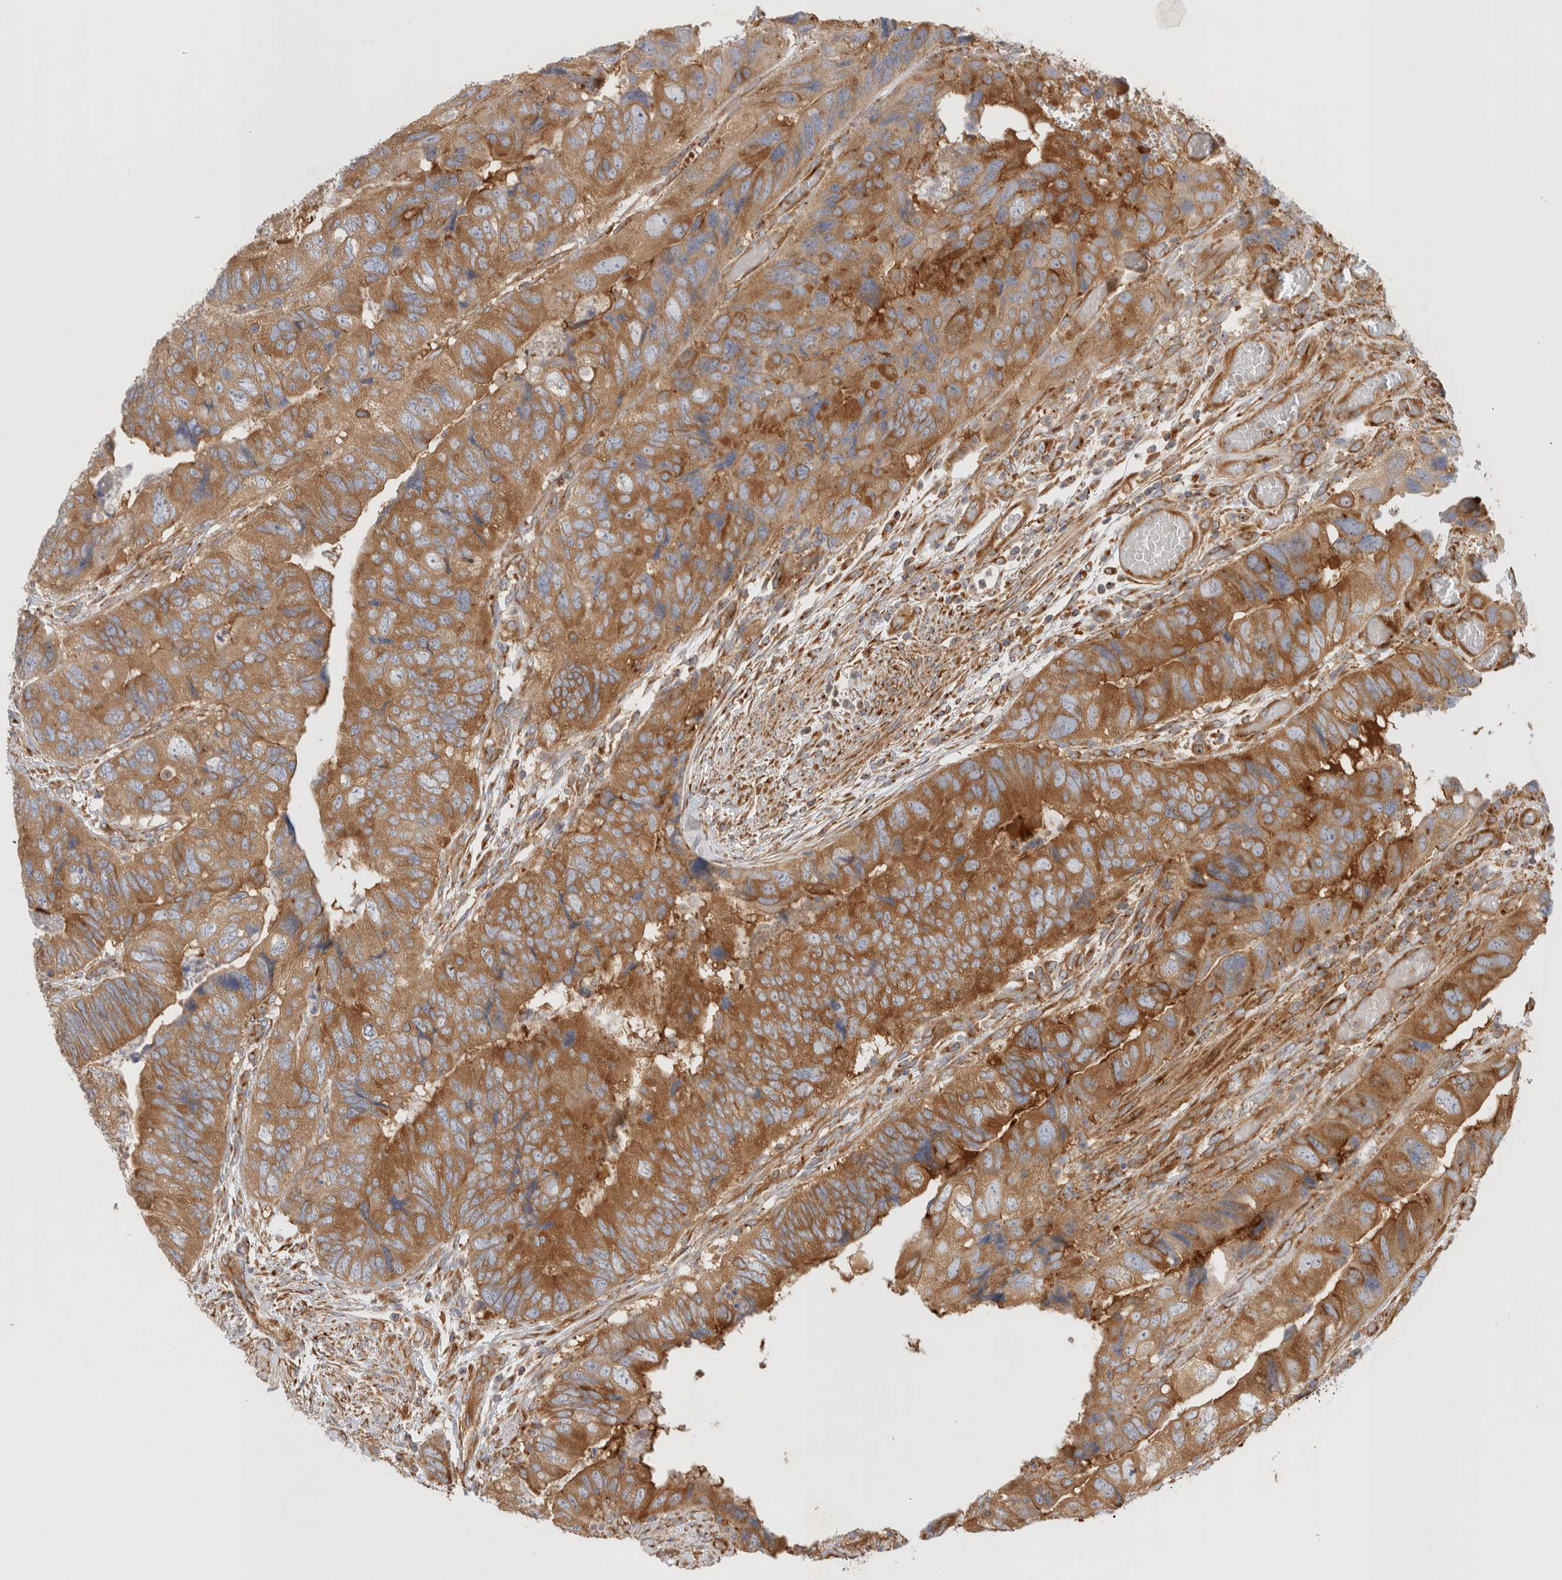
{"staining": {"intensity": "moderate", "quantity": ">75%", "location": "cytoplasmic/membranous"}, "tissue": "colorectal cancer", "cell_type": "Tumor cells", "image_type": "cancer", "snomed": [{"axis": "morphology", "description": "Adenocarcinoma, NOS"}, {"axis": "topography", "description": "Rectum"}], "caption": "A brown stain labels moderate cytoplasmic/membranous expression of a protein in human adenocarcinoma (colorectal) tumor cells.", "gene": "GPR150", "patient": {"sex": "male", "age": 63}}